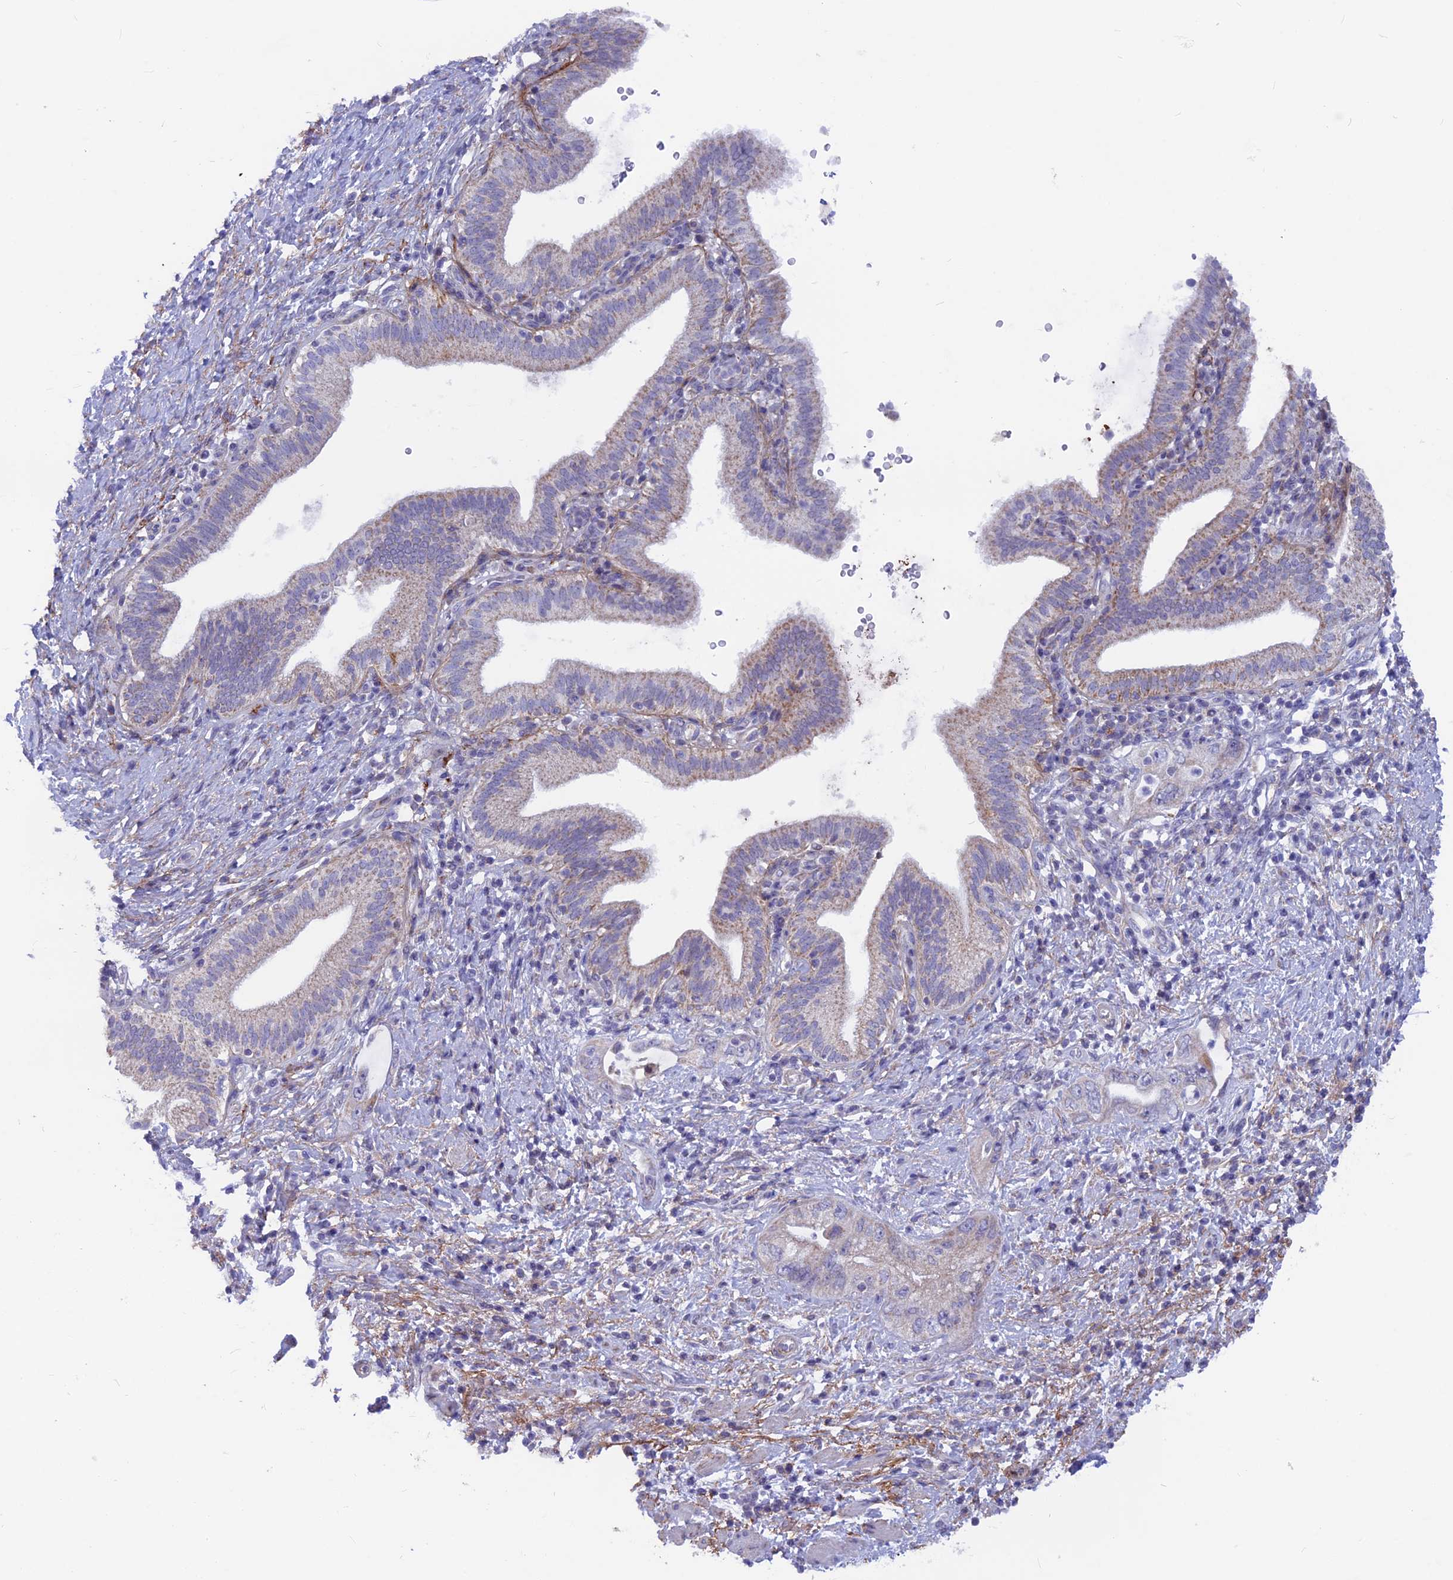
{"staining": {"intensity": "weak", "quantity": "<25%", "location": "cytoplasmic/membranous"}, "tissue": "pancreatic cancer", "cell_type": "Tumor cells", "image_type": "cancer", "snomed": [{"axis": "morphology", "description": "Adenocarcinoma, NOS"}, {"axis": "topography", "description": "Pancreas"}], "caption": "DAB immunohistochemical staining of human pancreatic cancer (adenocarcinoma) shows no significant expression in tumor cells. (Immunohistochemistry (ihc), brightfield microscopy, high magnification).", "gene": "PLAC9", "patient": {"sex": "female", "age": 73}}